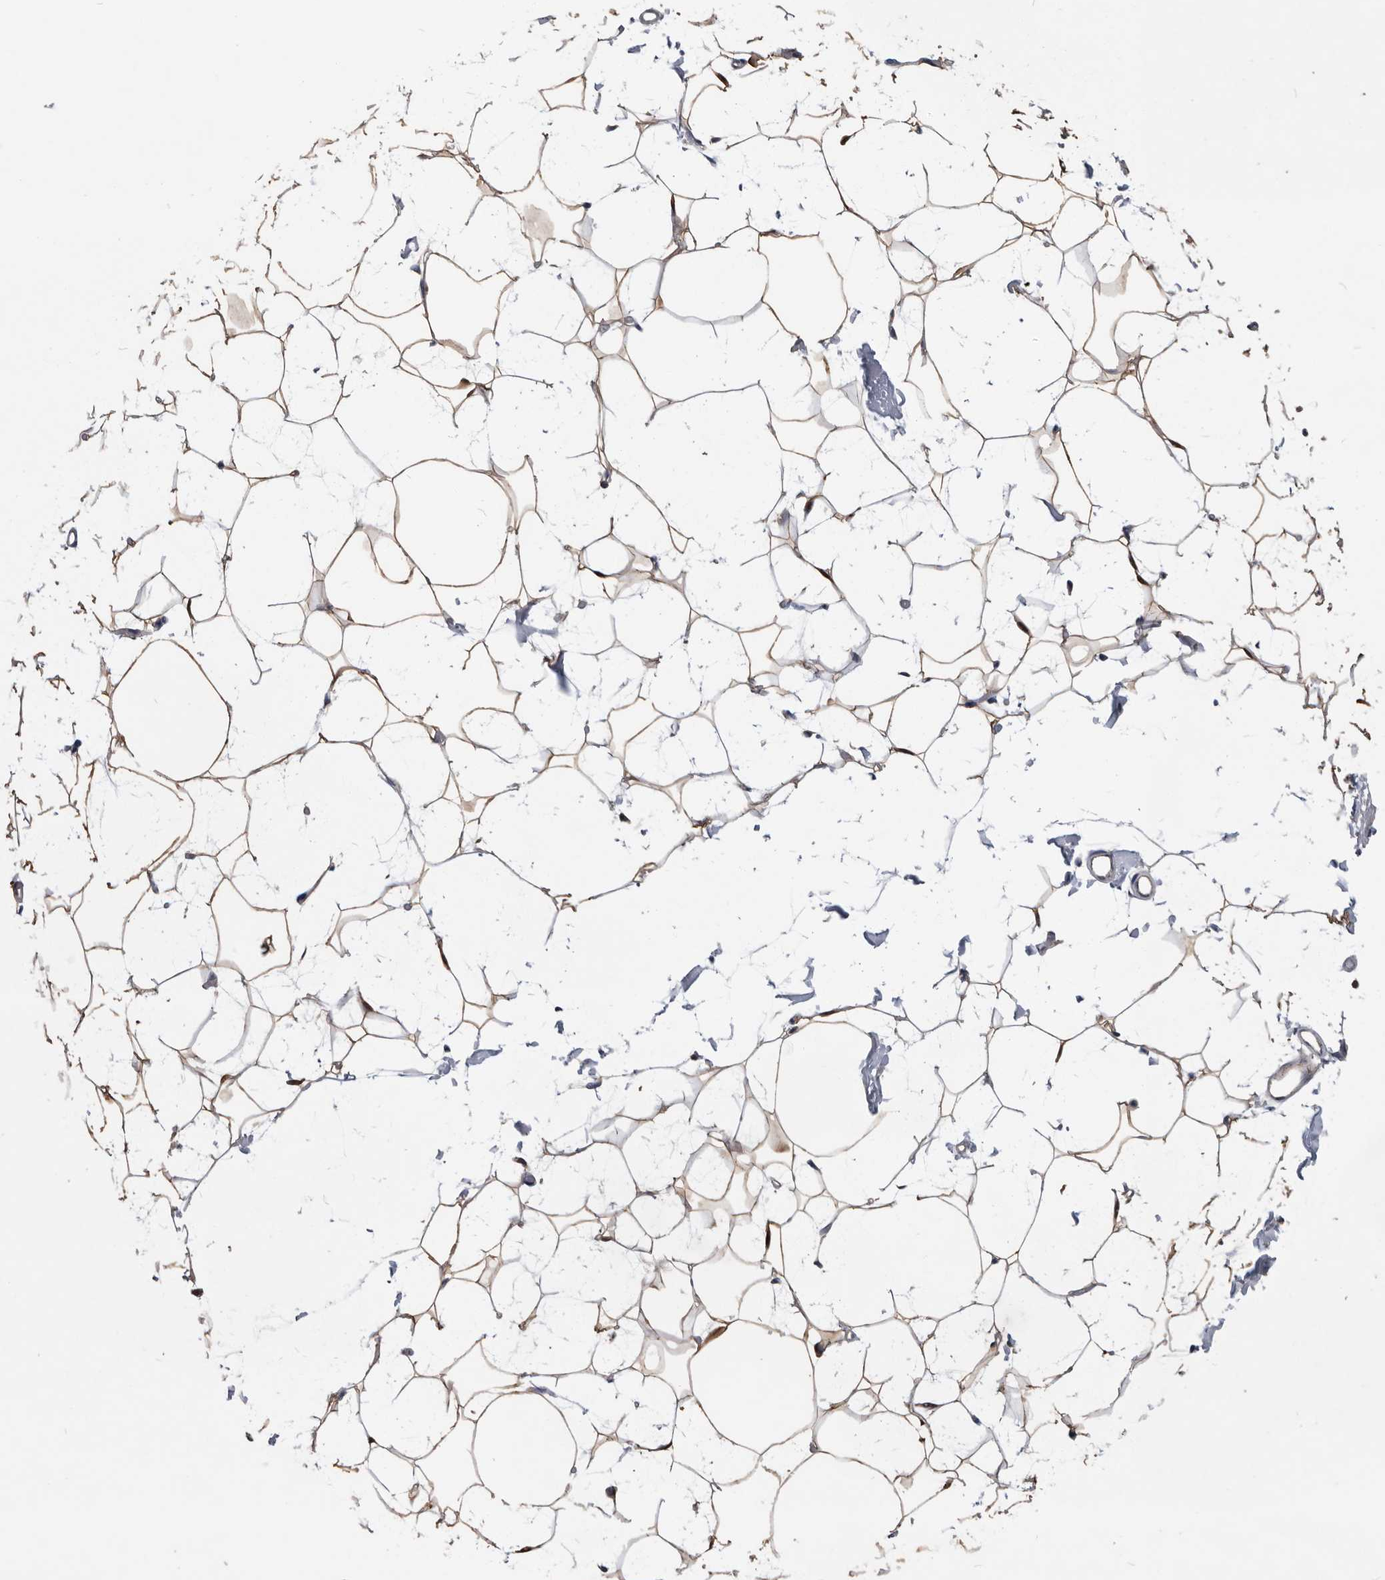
{"staining": {"intensity": "moderate", "quantity": ">75%", "location": "cytoplasmic/membranous"}, "tissue": "adipose tissue", "cell_type": "Adipocytes", "image_type": "normal", "snomed": [{"axis": "morphology", "description": "Normal tissue, NOS"}, {"axis": "topography", "description": "Breast"}], "caption": "IHC (DAB (3,3'-diaminobenzidine)) staining of unremarkable human adipose tissue demonstrates moderate cytoplasmic/membranous protein expression in about >75% of adipocytes.", "gene": "PDXK", "patient": {"sex": "female", "age": 23}}